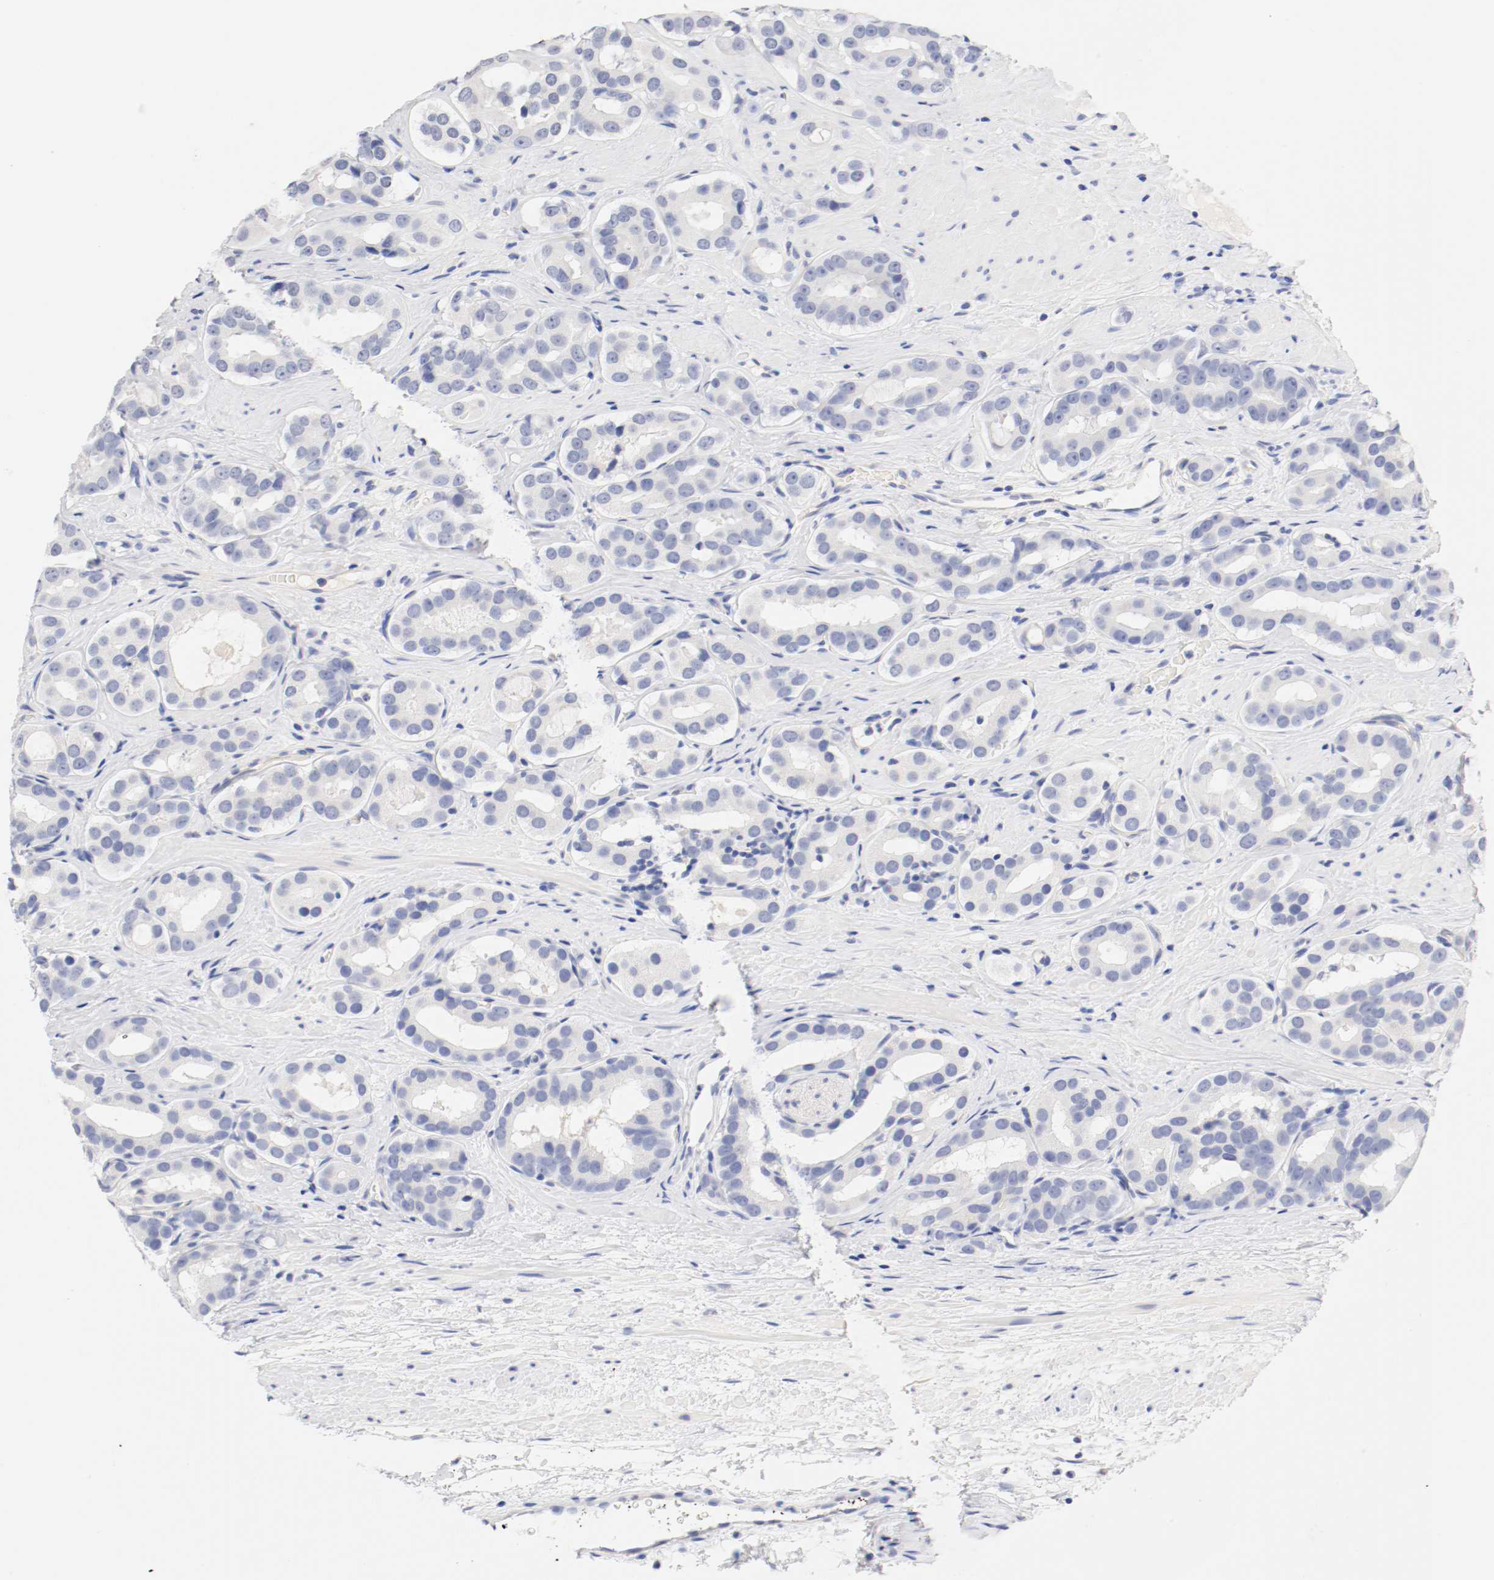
{"staining": {"intensity": "negative", "quantity": "none", "location": "none"}, "tissue": "prostate cancer", "cell_type": "Tumor cells", "image_type": "cancer", "snomed": [{"axis": "morphology", "description": "Adenocarcinoma, Low grade"}, {"axis": "topography", "description": "Prostate"}], "caption": "This micrograph is of prostate cancer stained with IHC to label a protein in brown with the nuclei are counter-stained blue. There is no expression in tumor cells. (Immunohistochemistry (ihc), brightfield microscopy, high magnification).", "gene": "HOMER1", "patient": {"sex": "male", "age": 59}}